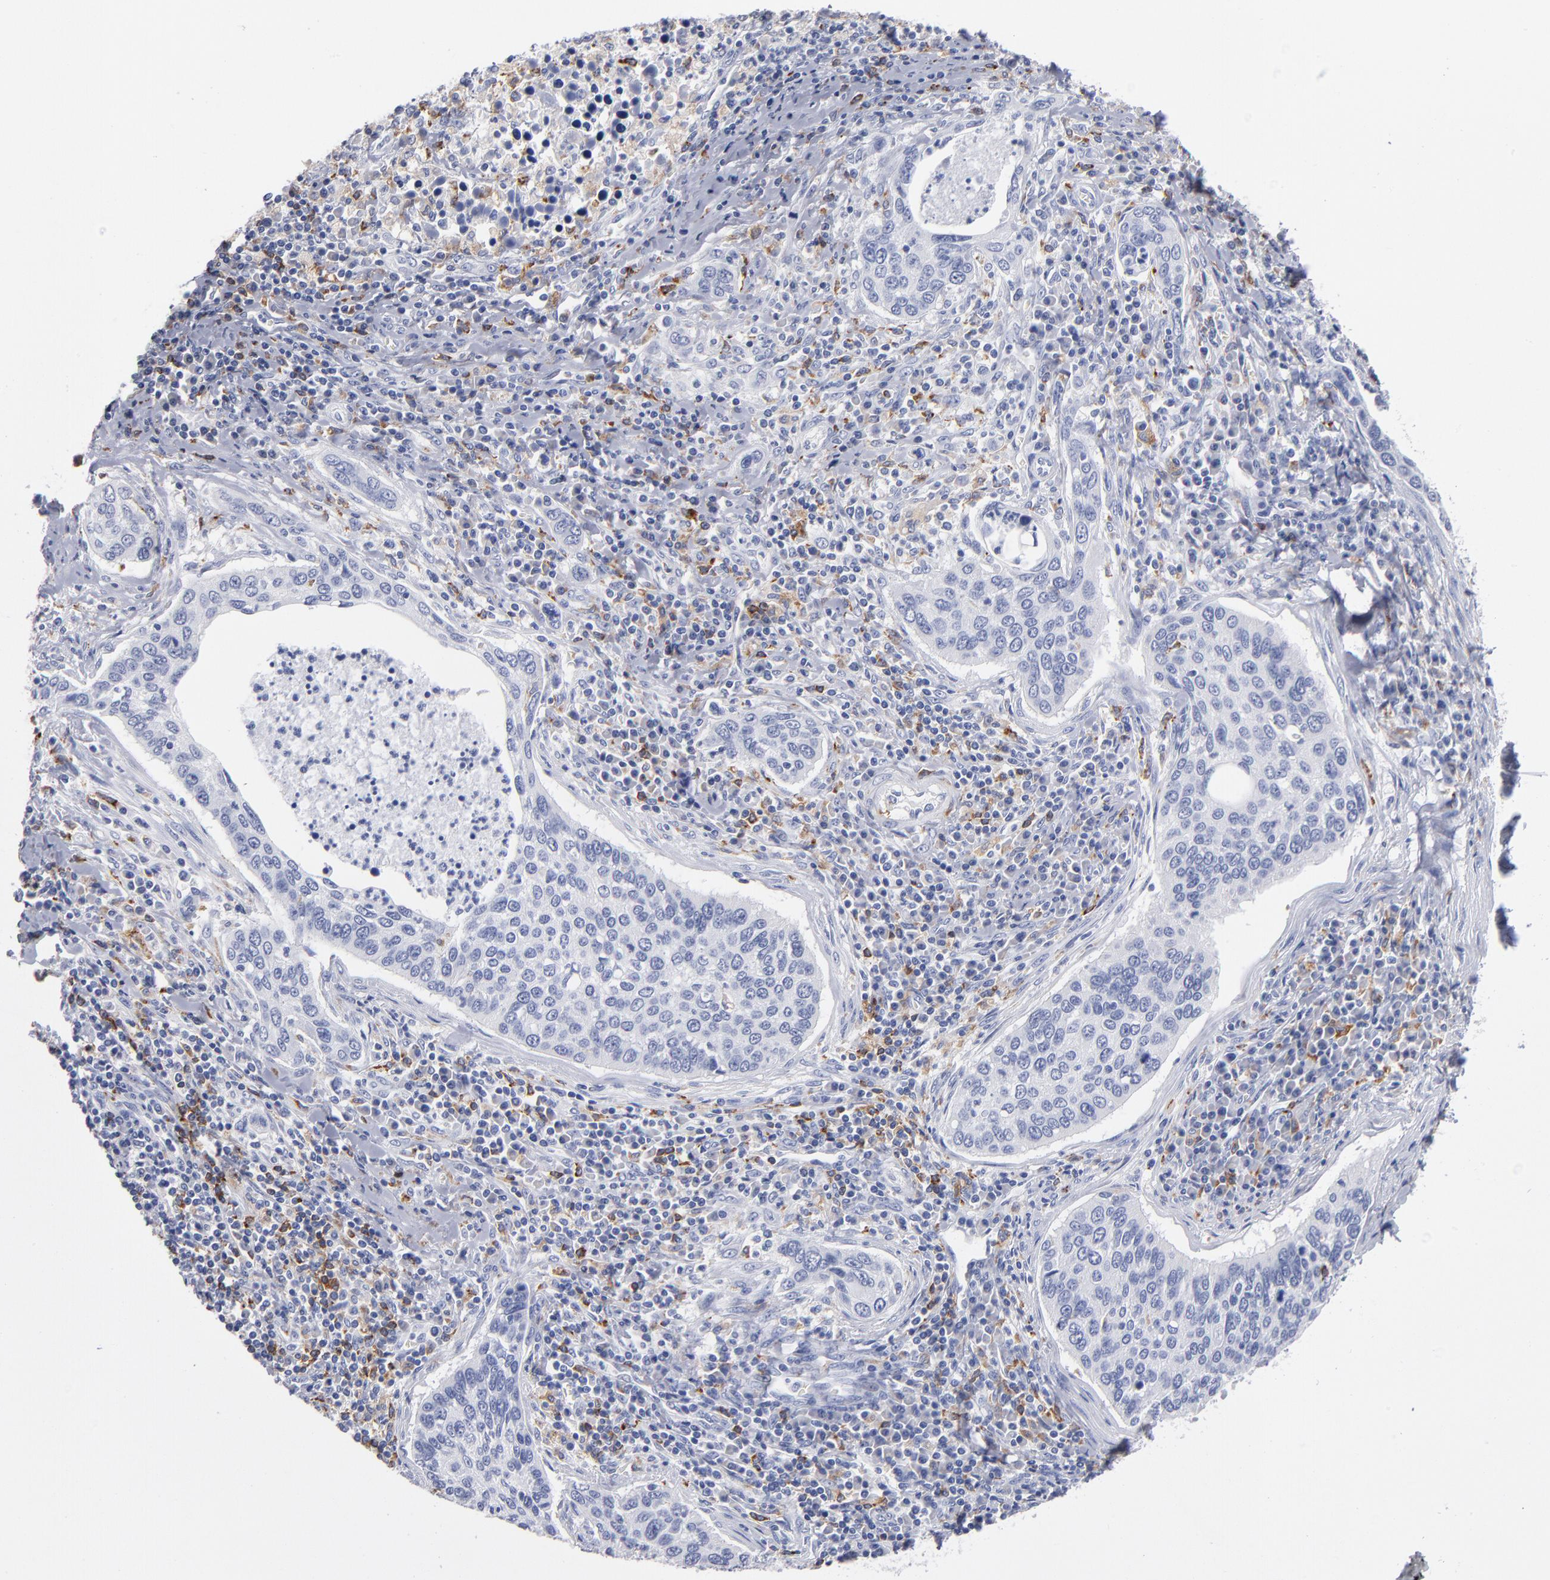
{"staining": {"intensity": "negative", "quantity": "none", "location": "none"}, "tissue": "cervical cancer", "cell_type": "Tumor cells", "image_type": "cancer", "snomed": [{"axis": "morphology", "description": "Squamous cell carcinoma, NOS"}, {"axis": "topography", "description": "Cervix"}], "caption": "Squamous cell carcinoma (cervical) was stained to show a protein in brown. There is no significant positivity in tumor cells. (DAB immunohistochemistry visualized using brightfield microscopy, high magnification).", "gene": "CD180", "patient": {"sex": "female", "age": 53}}